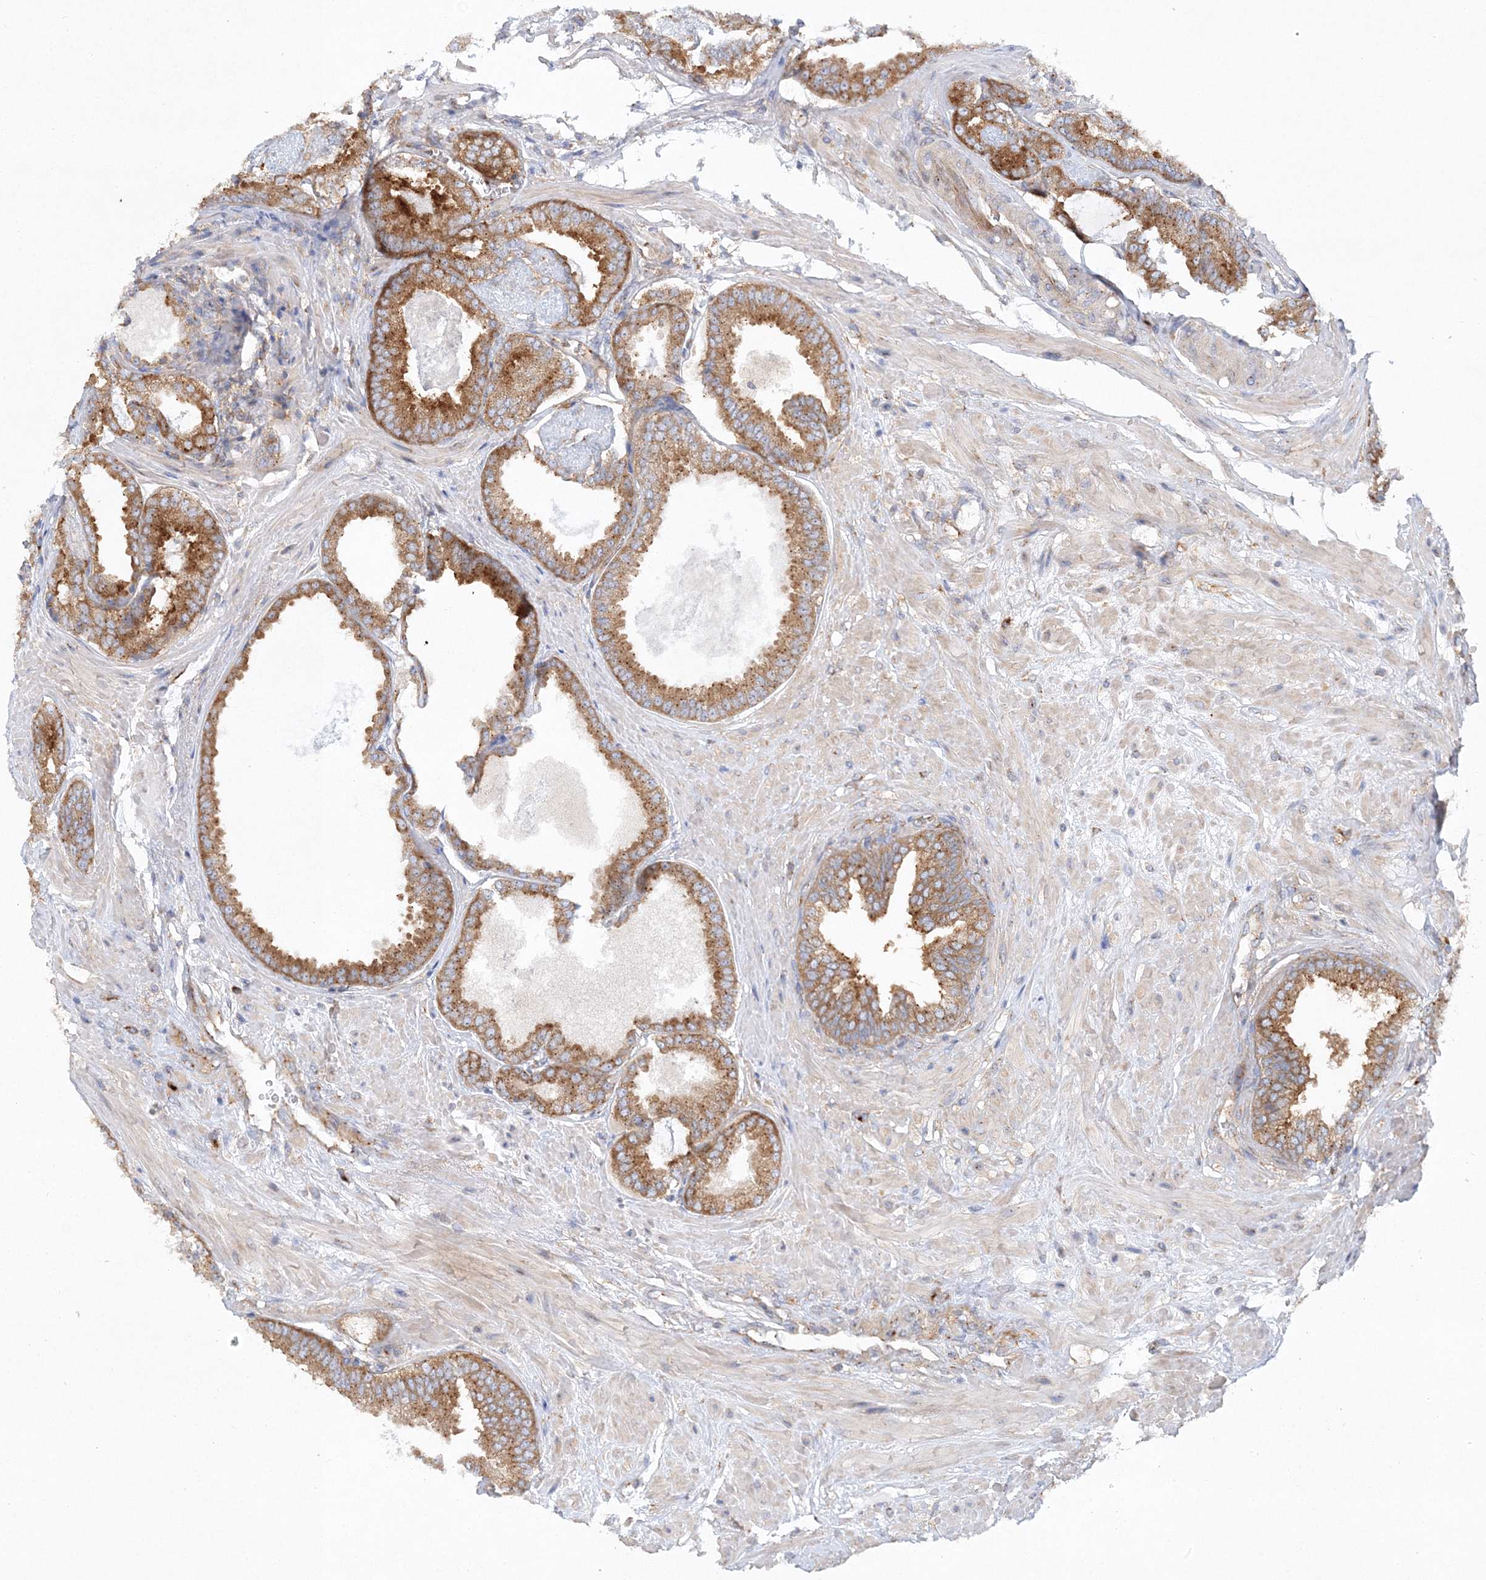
{"staining": {"intensity": "strong", "quantity": ">75%", "location": "cytoplasmic/membranous"}, "tissue": "prostate cancer", "cell_type": "Tumor cells", "image_type": "cancer", "snomed": [{"axis": "morphology", "description": "Adenocarcinoma, Low grade"}, {"axis": "topography", "description": "Prostate"}], "caption": "DAB (3,3'-diaminobenzidine) immunohistochemical staining of low-grade adenocarcinoma (prostate) displays strong cytoplasmic/membranous protein positivity in about >75% of tumor cells.", "gene": "SEC23IP", "patient": {"sex": "male", "age": 71}}